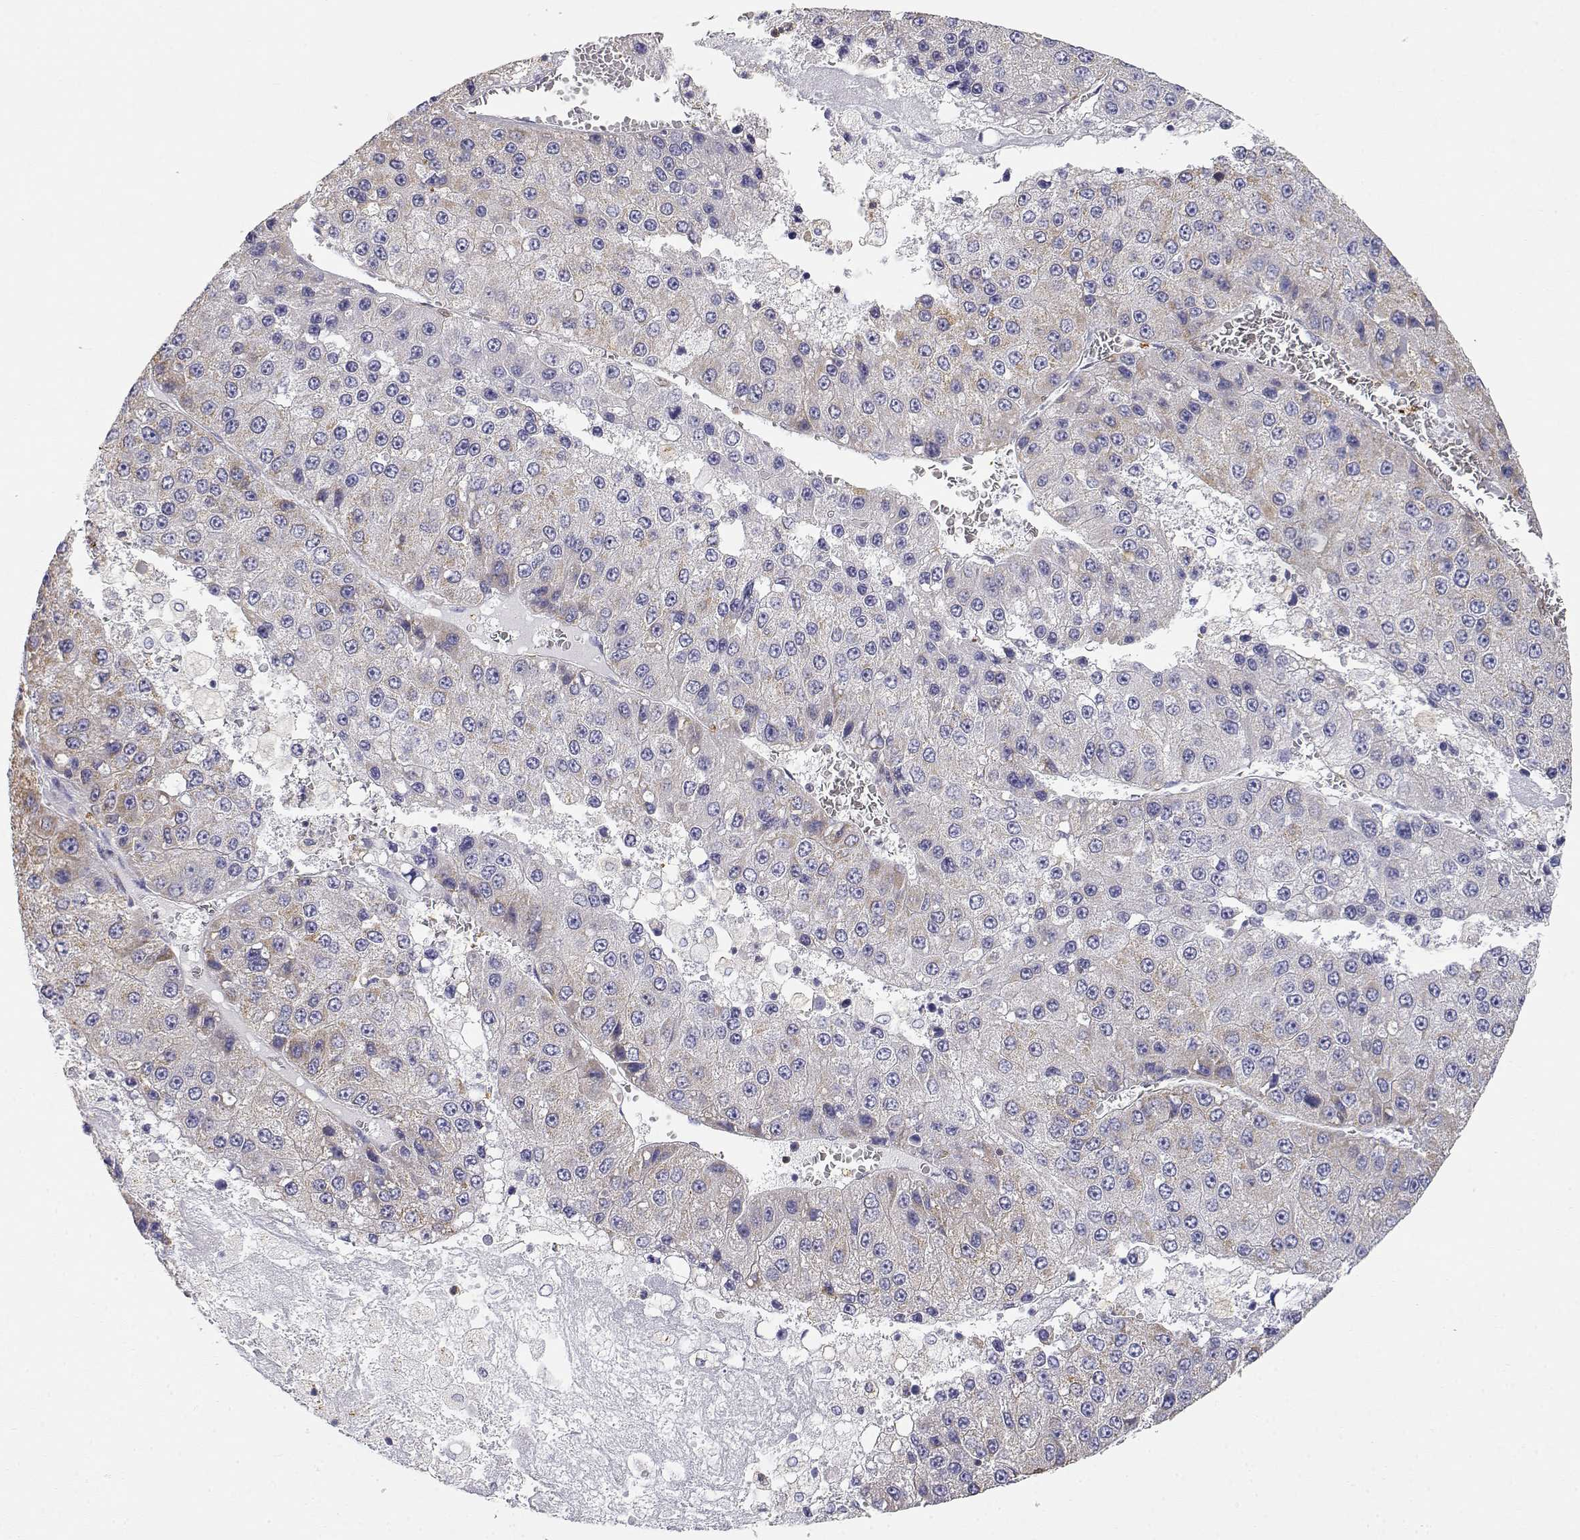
{"staining": {"intensity": "weak", "quantity": "<25%", "location": "cytoplasmic/membranous"}, "tissue": "liver cancer", "cell_type": "Tumor cells", "image_type": "cancer", "snomed": [{"axis": "morphology", "description": "Carcinoma, Hepatocellular, NOS"}, {"axis": "topography", "description": "Liver"}], "caption": "Liver cancer stained for a protein using IHC reveals no positivity tumor cells.", "gene": "ADA", "patient": {"sex": "female", "age": 73}}